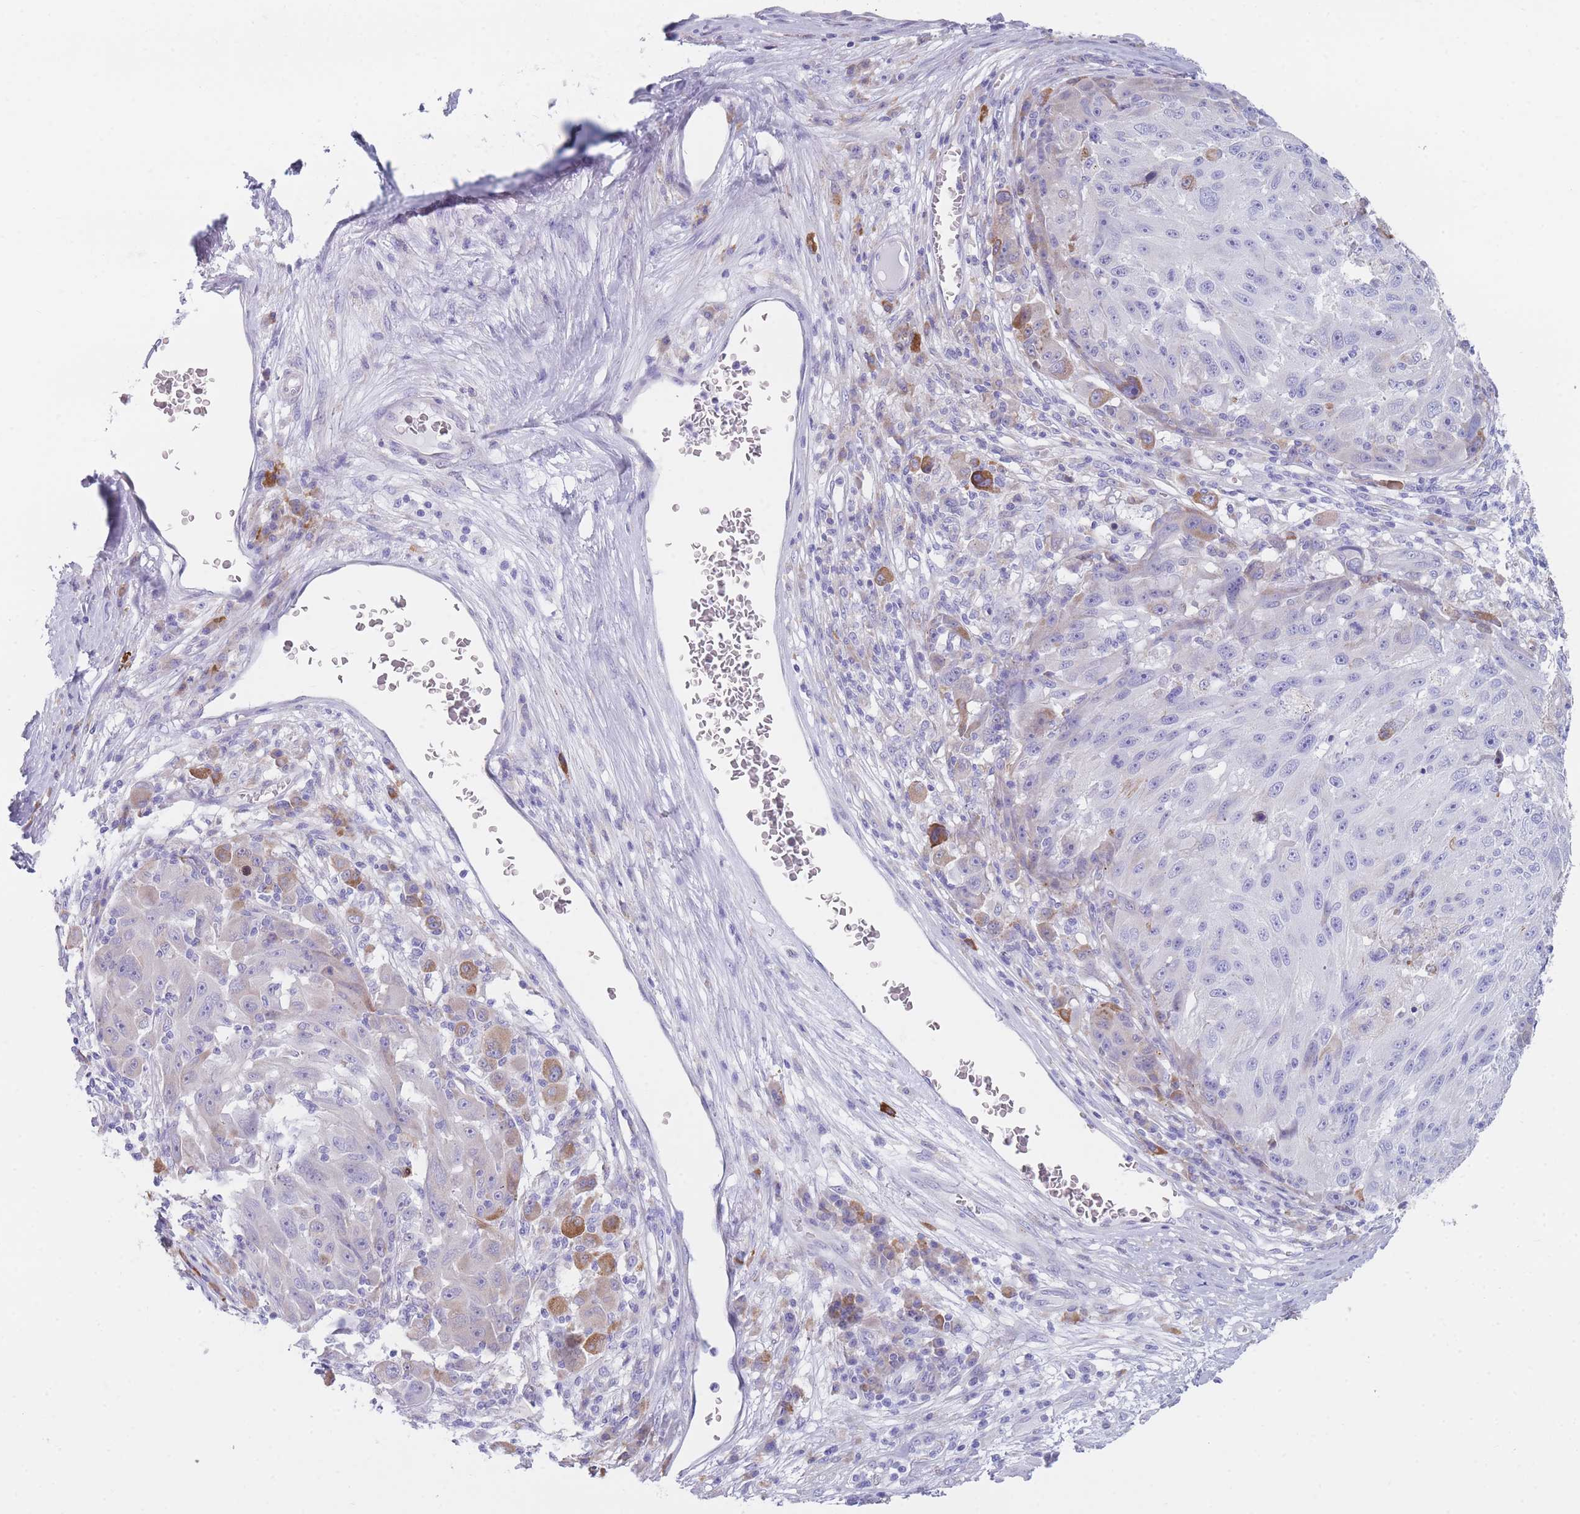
{"staining": {"intensity": "negative", "quantity": "none", "location": "none"}, "tissue": "melanoma", "cell_type": "Tumor cells", "image_type": "cancer", "snomed": [{"axis": "morphology", "description": "Malignant melanoma, NOS"}, {"axis": "topography", "description": "Skin"}], "caption": "High power microscopy photomicrograph of an immunohistochemistry photomicrograph of malignant melanoma, revealing no significant expression in tumor cells.", "gene": "XKR8", "patient": {"sex": "male", "age": 53}}